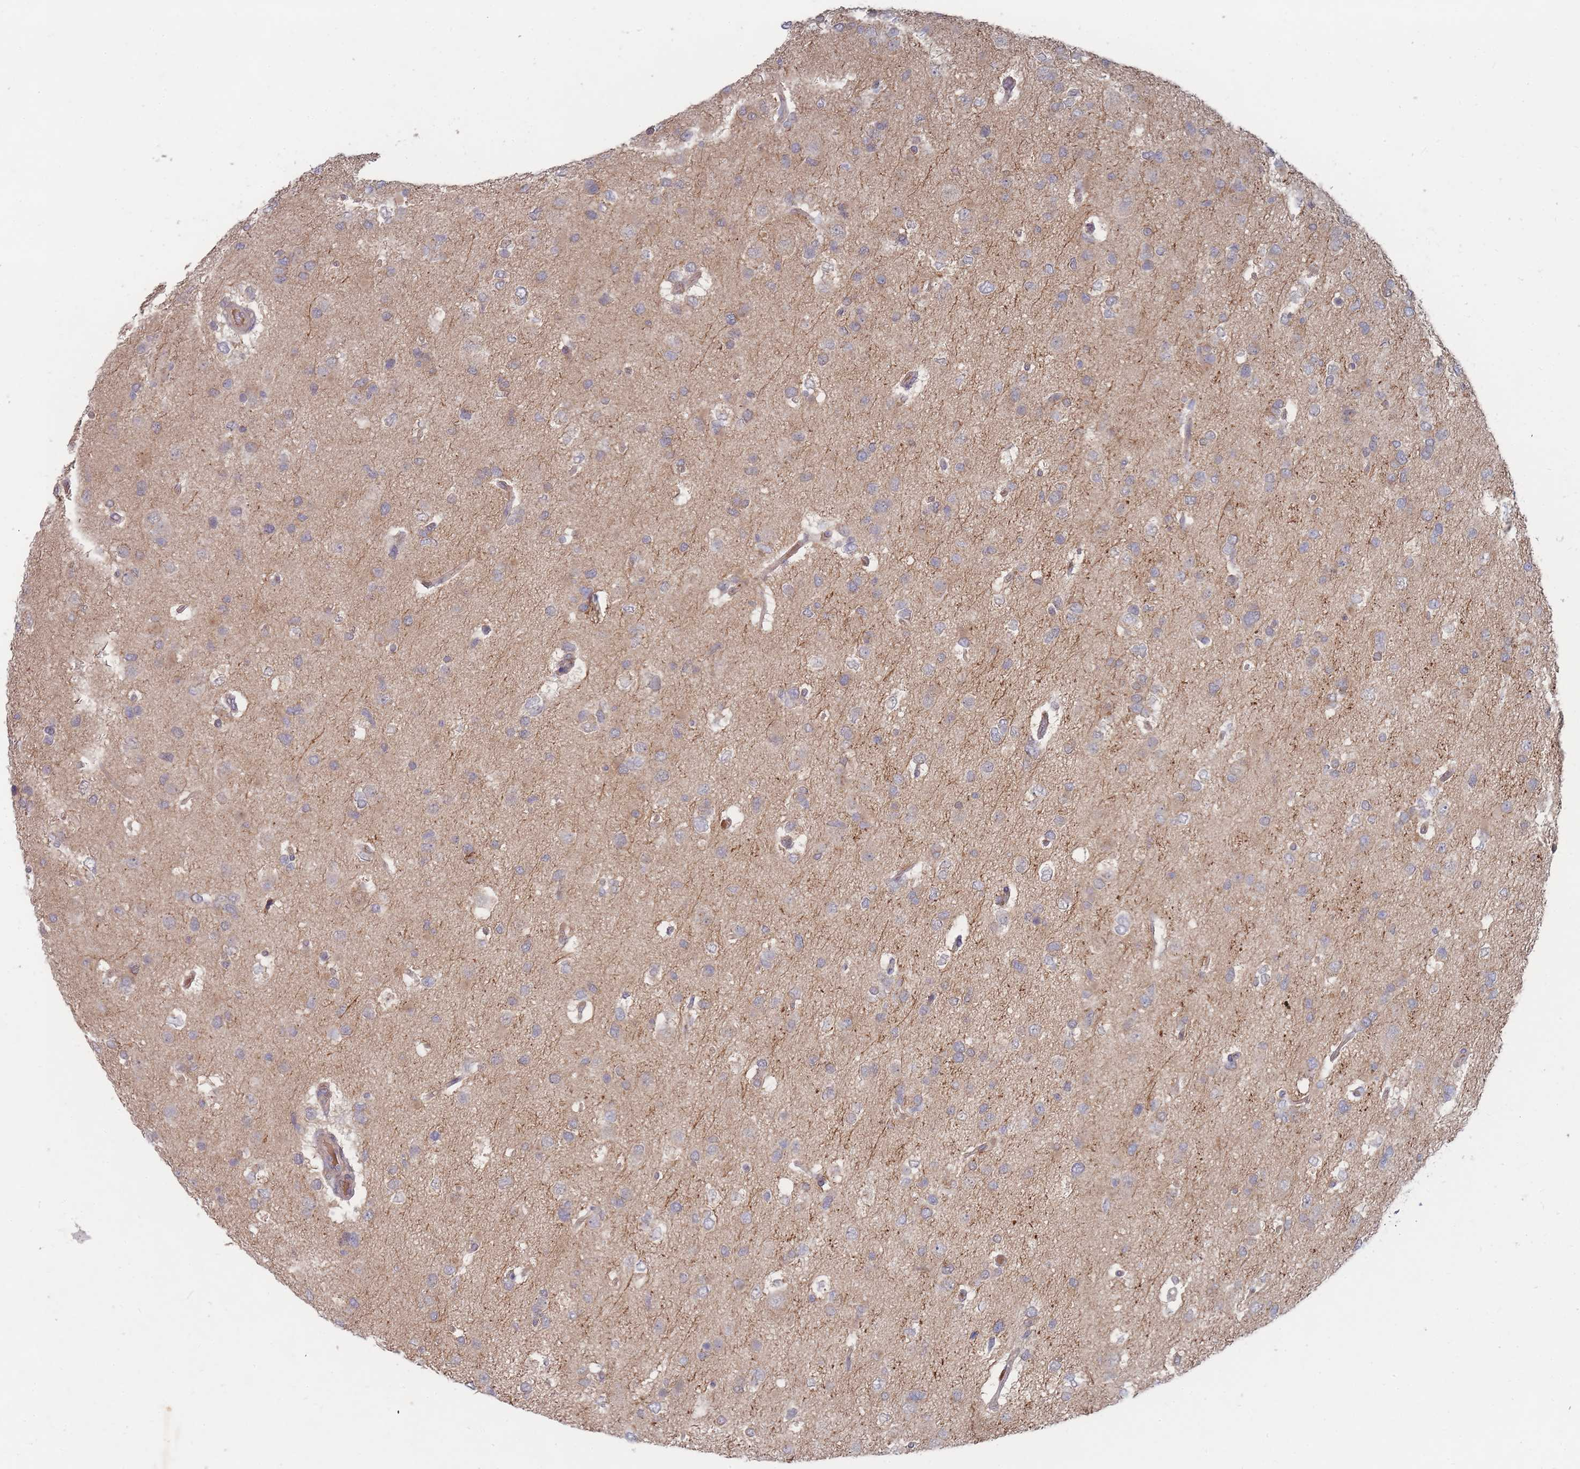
{"staining": {"intensity": "weak", "quantity": "25%-75%", "location": "cytoplasmic/membranous"}, "tissue": "glioma", "cell_type": "Tumor cells", "image_type": "cancer", "snomed": [{"axis": "morphology", "description": "Glioma, malignant, High grade"}, {"axis": "topography", "description": "Brain"}], "caption": "This is a histology image of IHC staining of glioma, which shows weak expression in the cytoplasmic/membranous of tumor cells.", "gene": "SLC35F5", "patient": {"sex": "male", "age": 53}}